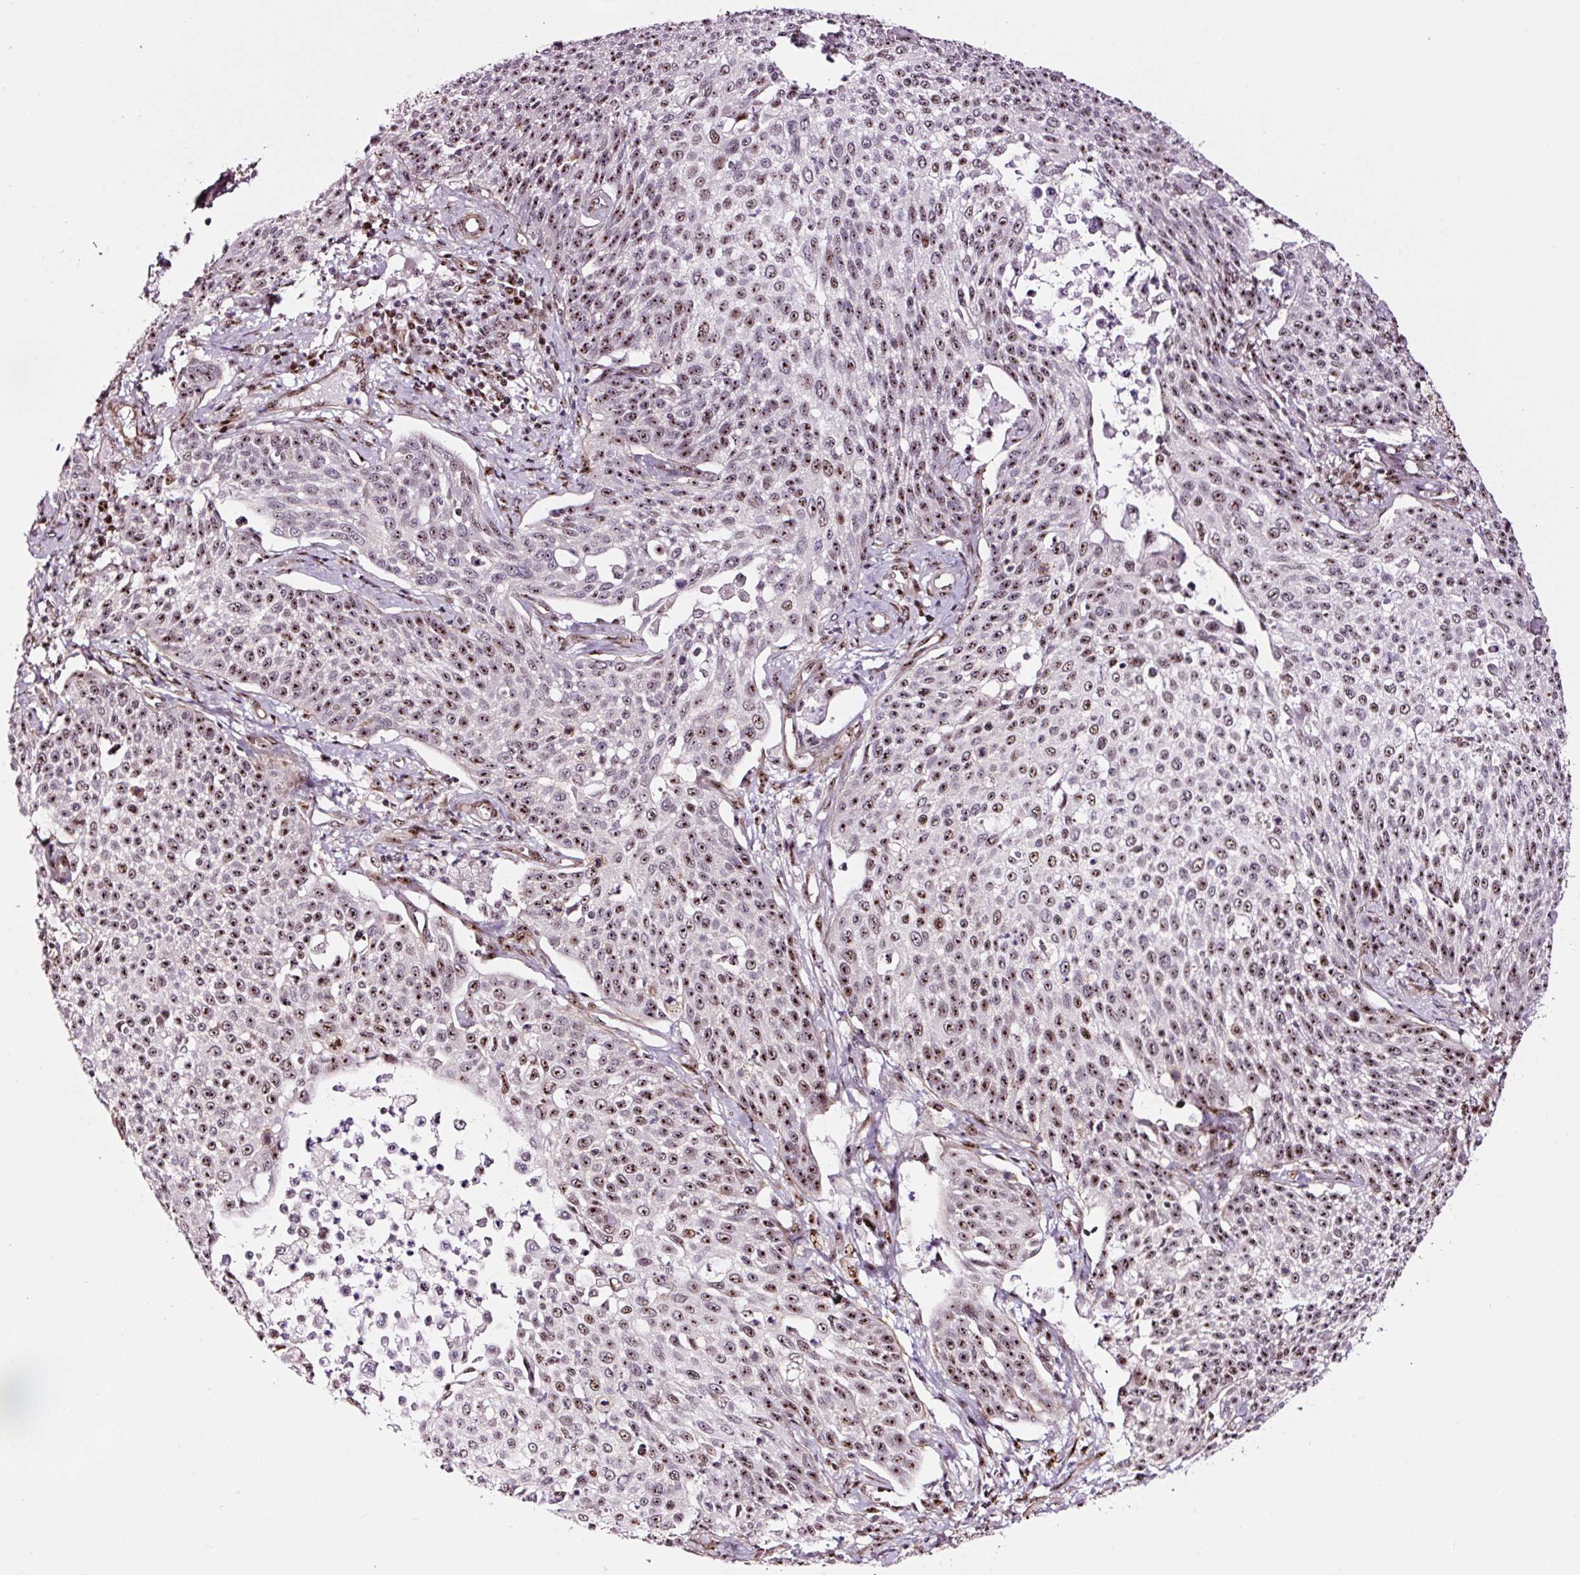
{"staining": {"intensity": "moderate", "quantity": "25%-75%", "location": "nuclear"}, "tissue": "cervical cancer", "cell_type": "Tumor cells", "image_type": "cancer", "snomed": [{"axis": "morphology", "description": "Squamous cell carcinoma, NOS"}, {"axis": "topography", "description": "Cervix"}], "caption": "Cervical squamous cell carcinoma was stained to show a protein in brown. There is medium levels of moderate nuclear expression in about 25%-75% of tumor cells.", "gene": "GNL3", "patient": {"sex": "female", "age": 34}}